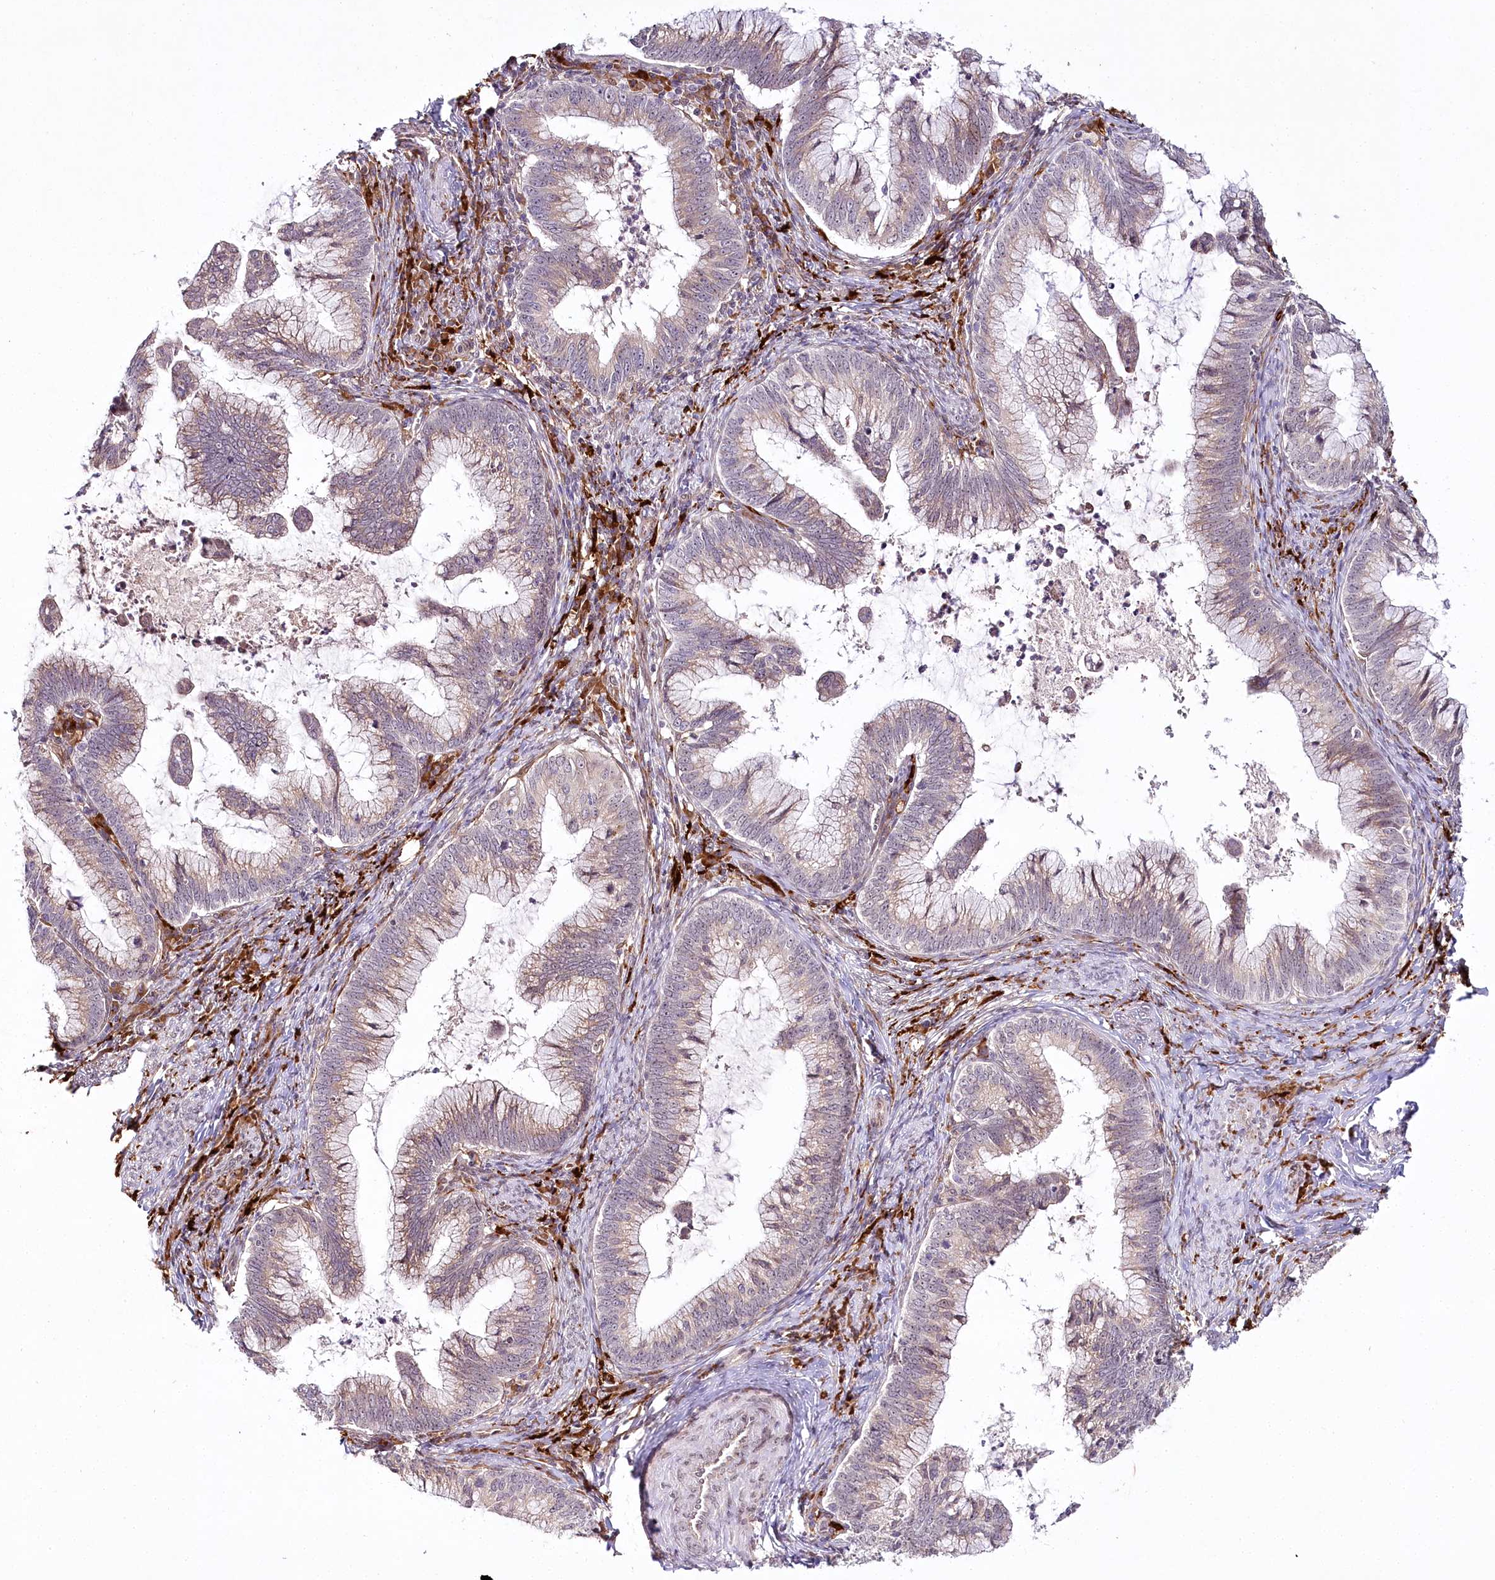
{"staining": {"intensity": "weak", "quantity": ">75%", "location": "cytoplasmic/membranous"}, "tissue": "cervical cancer", "cell_type": "Tumor cells", "image_type": "cancer", "snomed": [{"axis": "morphology", "description": "Adenocarcinoma, NOS"}, {"axis": "topography", "description": "Cervix"}], "caption": "A high-resolution micrograph shows immunohistochemistry staining of adenocarcinoma (cervical), which reveals weak cytoplasmic/membranous positivity in about >75% of tumor cells.", "gene": "WDR36", "patient": {"sex": "female", "age": 36}}